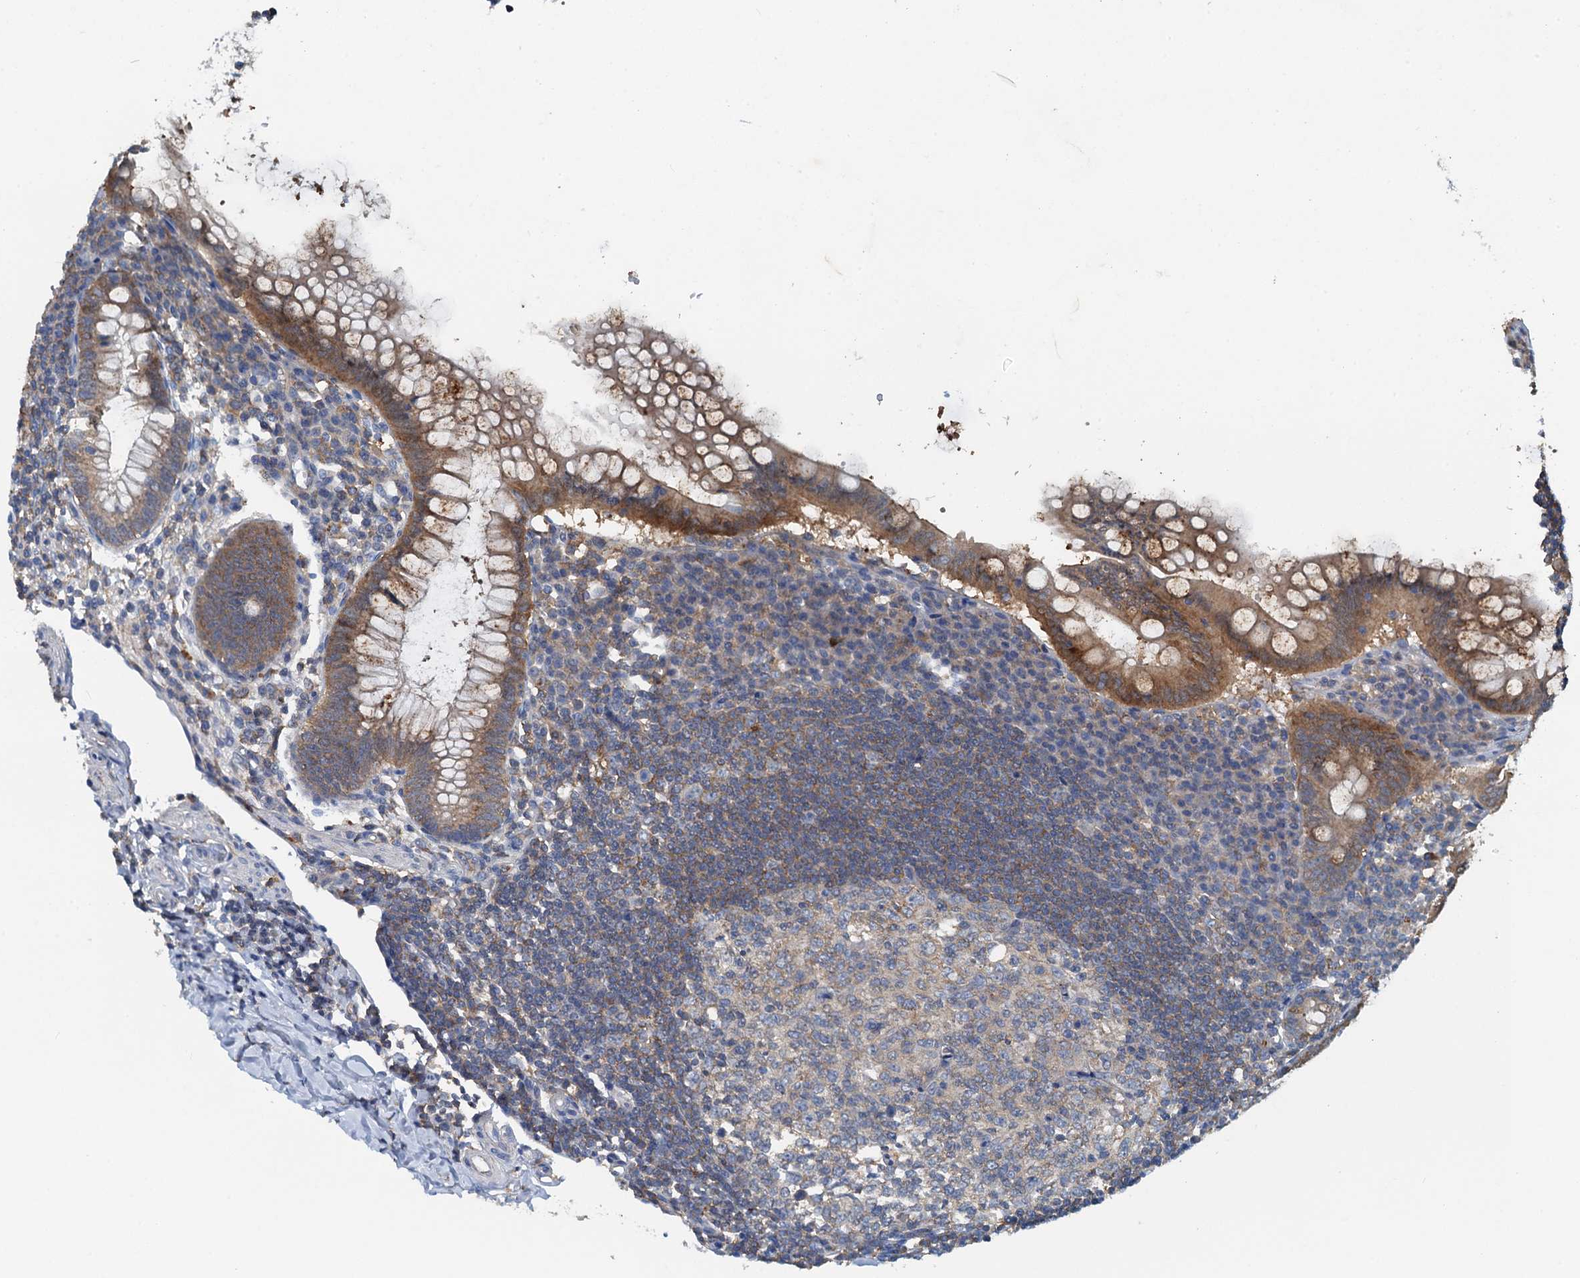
{"staining": {"intensity": "moderate", "quantity": ">75%", "location": "cytoplasmic/membranous"}, "tissue": "appendix", "cell_type": "Glandular cells", "image_type": "normal", "snomed": [{"axis": "morphology", "description": "Normal tissue, NOS"}, {"axis": "topography", "description": "Appendix"}], "caption": "A high-resolution photomicrograph shows immunohistochemistry (IHC) staining of unremarkable appendix, which reveals moderate cytoplasmic/membranous staining in about >75% of glandular cells. The protein is stained brown, and the nuclei are stained in blue (DAB IHC with brightfield microscopy, high magnification).", "gene": "THAP10", "patient": {"sex": "female", "age": 33}}